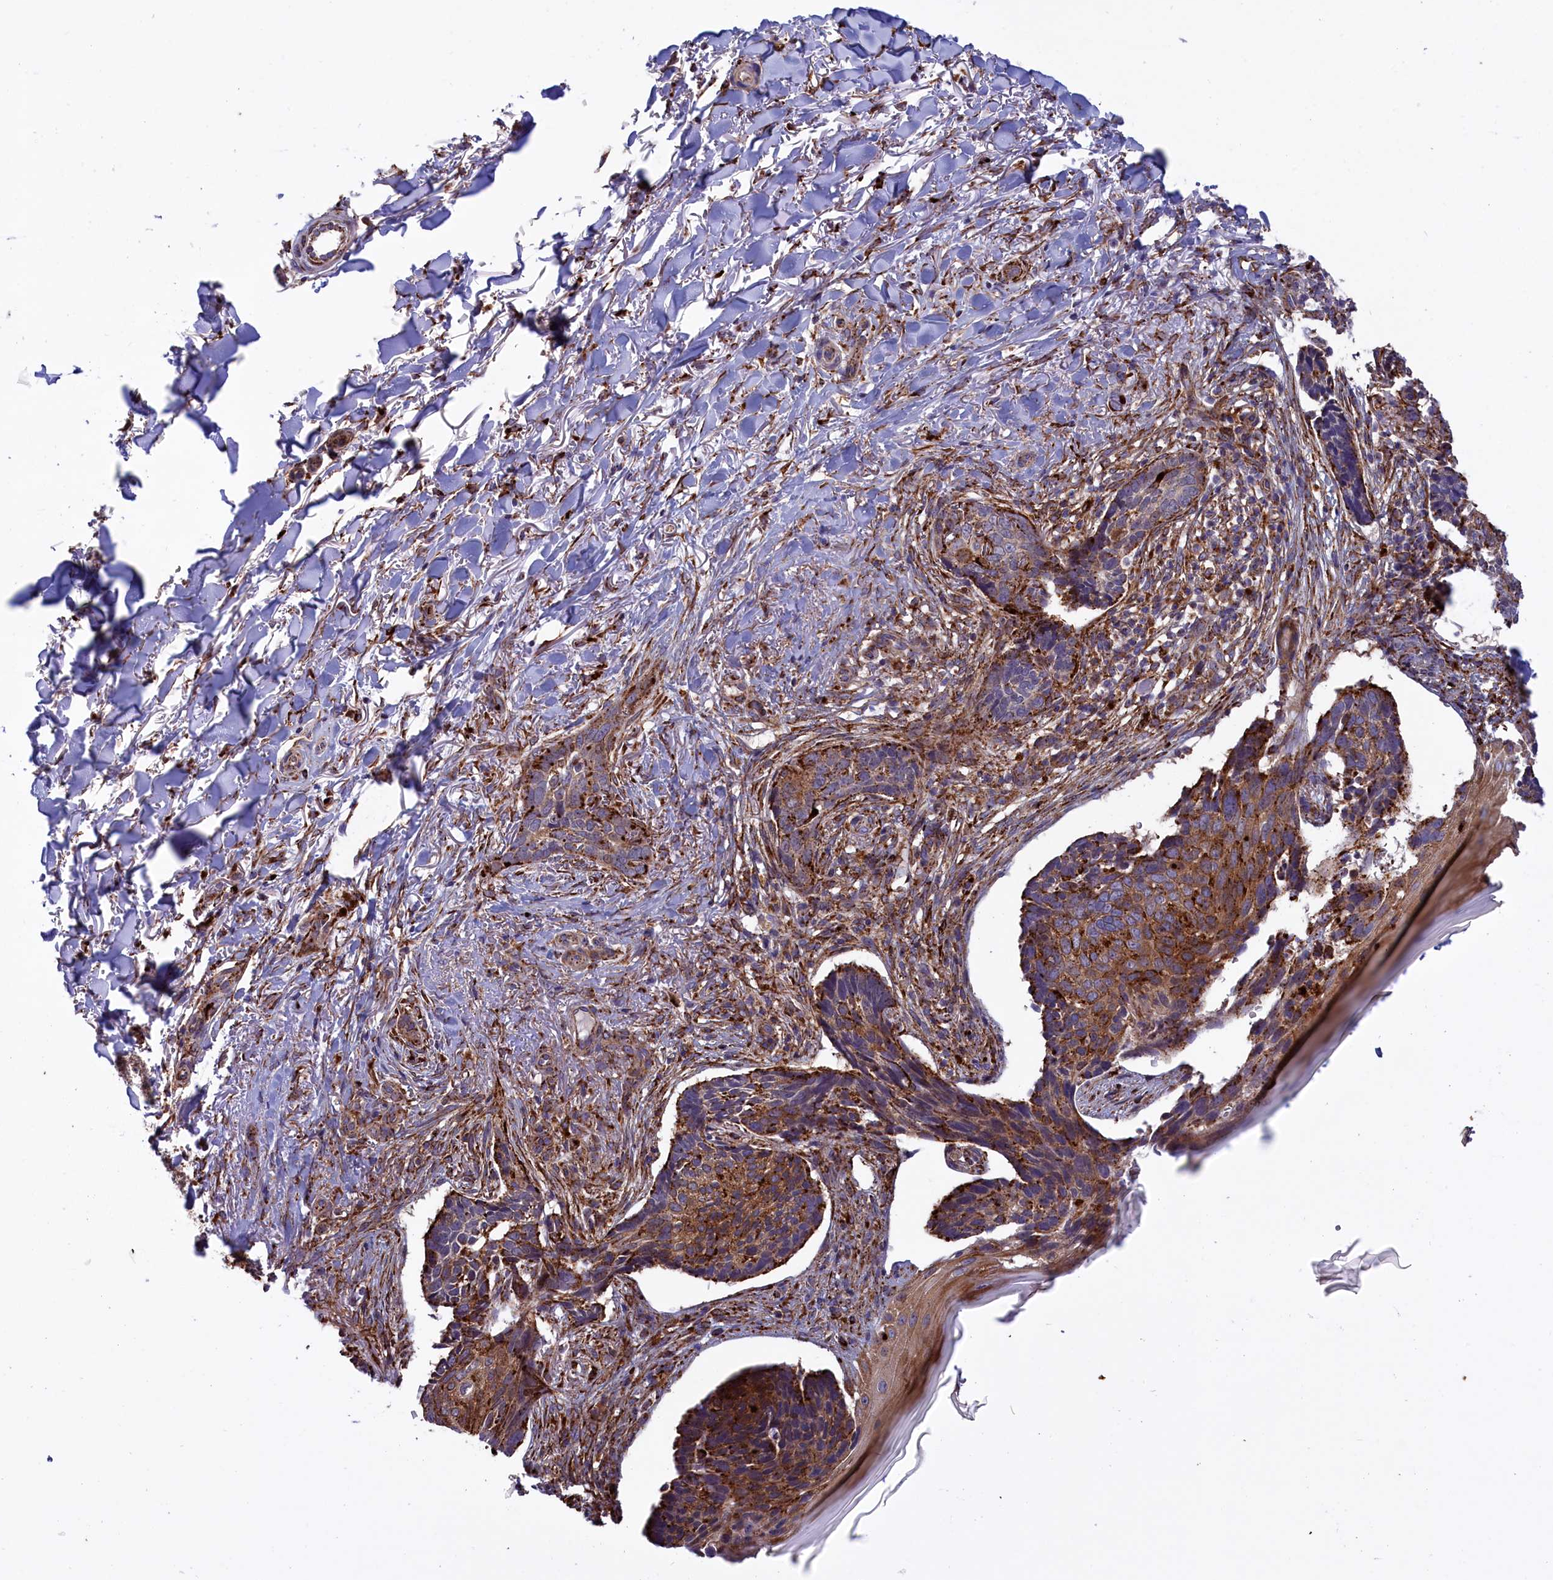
{"staining": {"intensity": "moderate", "quantity": "25%-75%", "location": "cytoplasmic/membranous"}, "tissue": "skin cancer", "cell_type": "Tumor cells", "image_type": "cancer", "snomed": [{"axis": "morphology", "description": "Normal tissue, NOS"}, {"axis": "morphology", "description": "Basal cell carcinoma"}, {"axis": "topography", "description": "Skin"}], "caption": "Immunohistochemistry micrograph of neoplastic tissue: human skin cancer (basal cell carcinoma) stained using IHC displays medium levels of moderate protein expression localized specifically in the cytoplasmic/membranous of tumor cells, appearing as a cytoplasmic/membranous brown color.", "gene": "MAN2B1", "patient": {"sex": "female", "age": 67}}